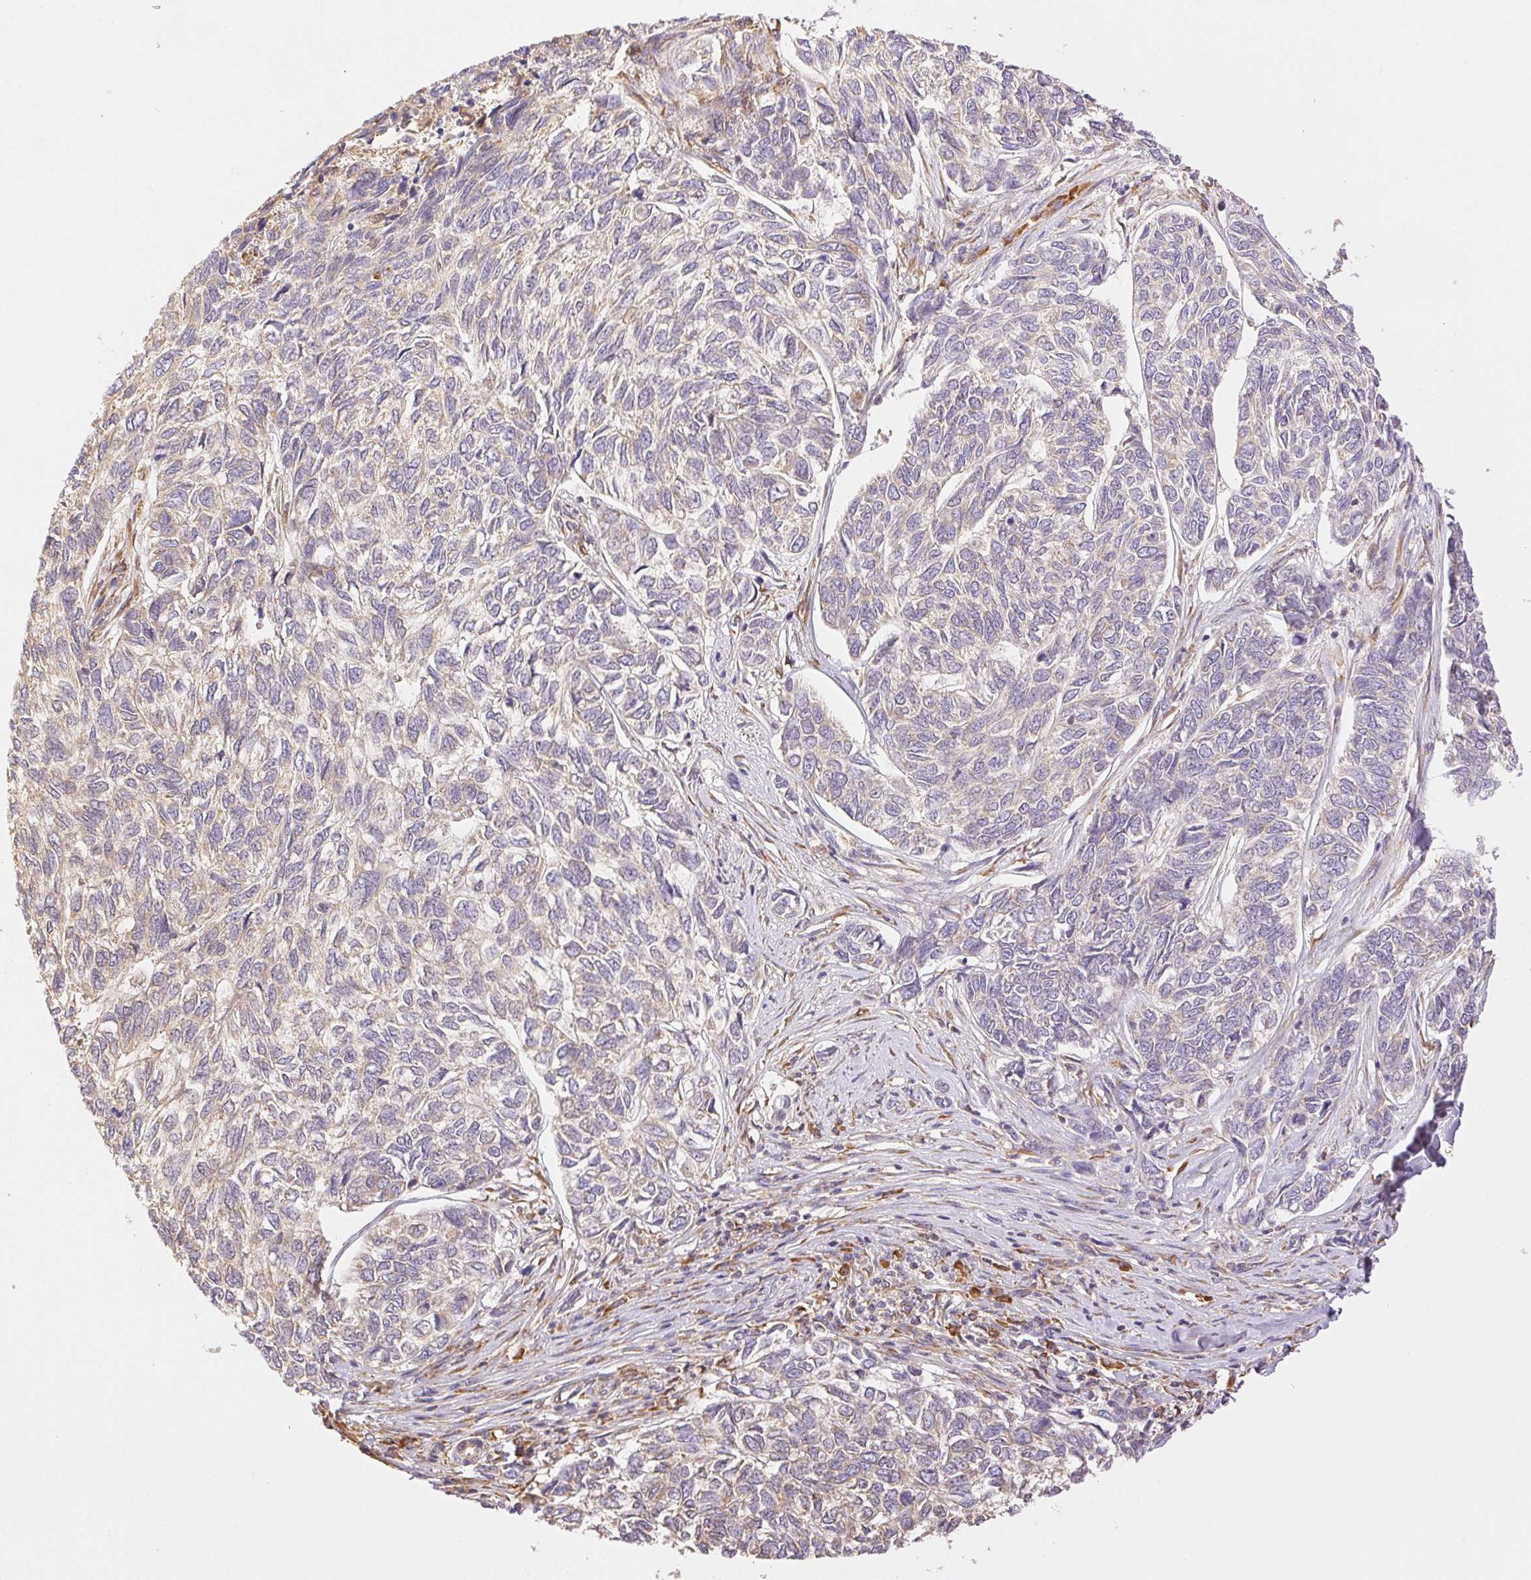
{"staining": {"intensity": "weak", "quantity": "25%-75%", "location": "cytoplasmic/membranous"}, "tissue": "skin cancer", "cell_type": "Tumor cells", "image_type": "cancer", "snomed": [{"axis": "morphology", "description": "Basal cell carcinoma"}, {"axis": "topography", "description": "Skin"}], "caption": "Immunohistochemical staining of skin basal cell carcinoma exhibits low levels of weak cytoplasmic/membranous protein expression in approximately 25%-75% of tumor cells. (DAB (3,3'-diaminobenzidine) IHC with brightfield microscopy, high magnification).", "gene": "ENTREP1", "patient": {"sex": "female", "age": 65}}